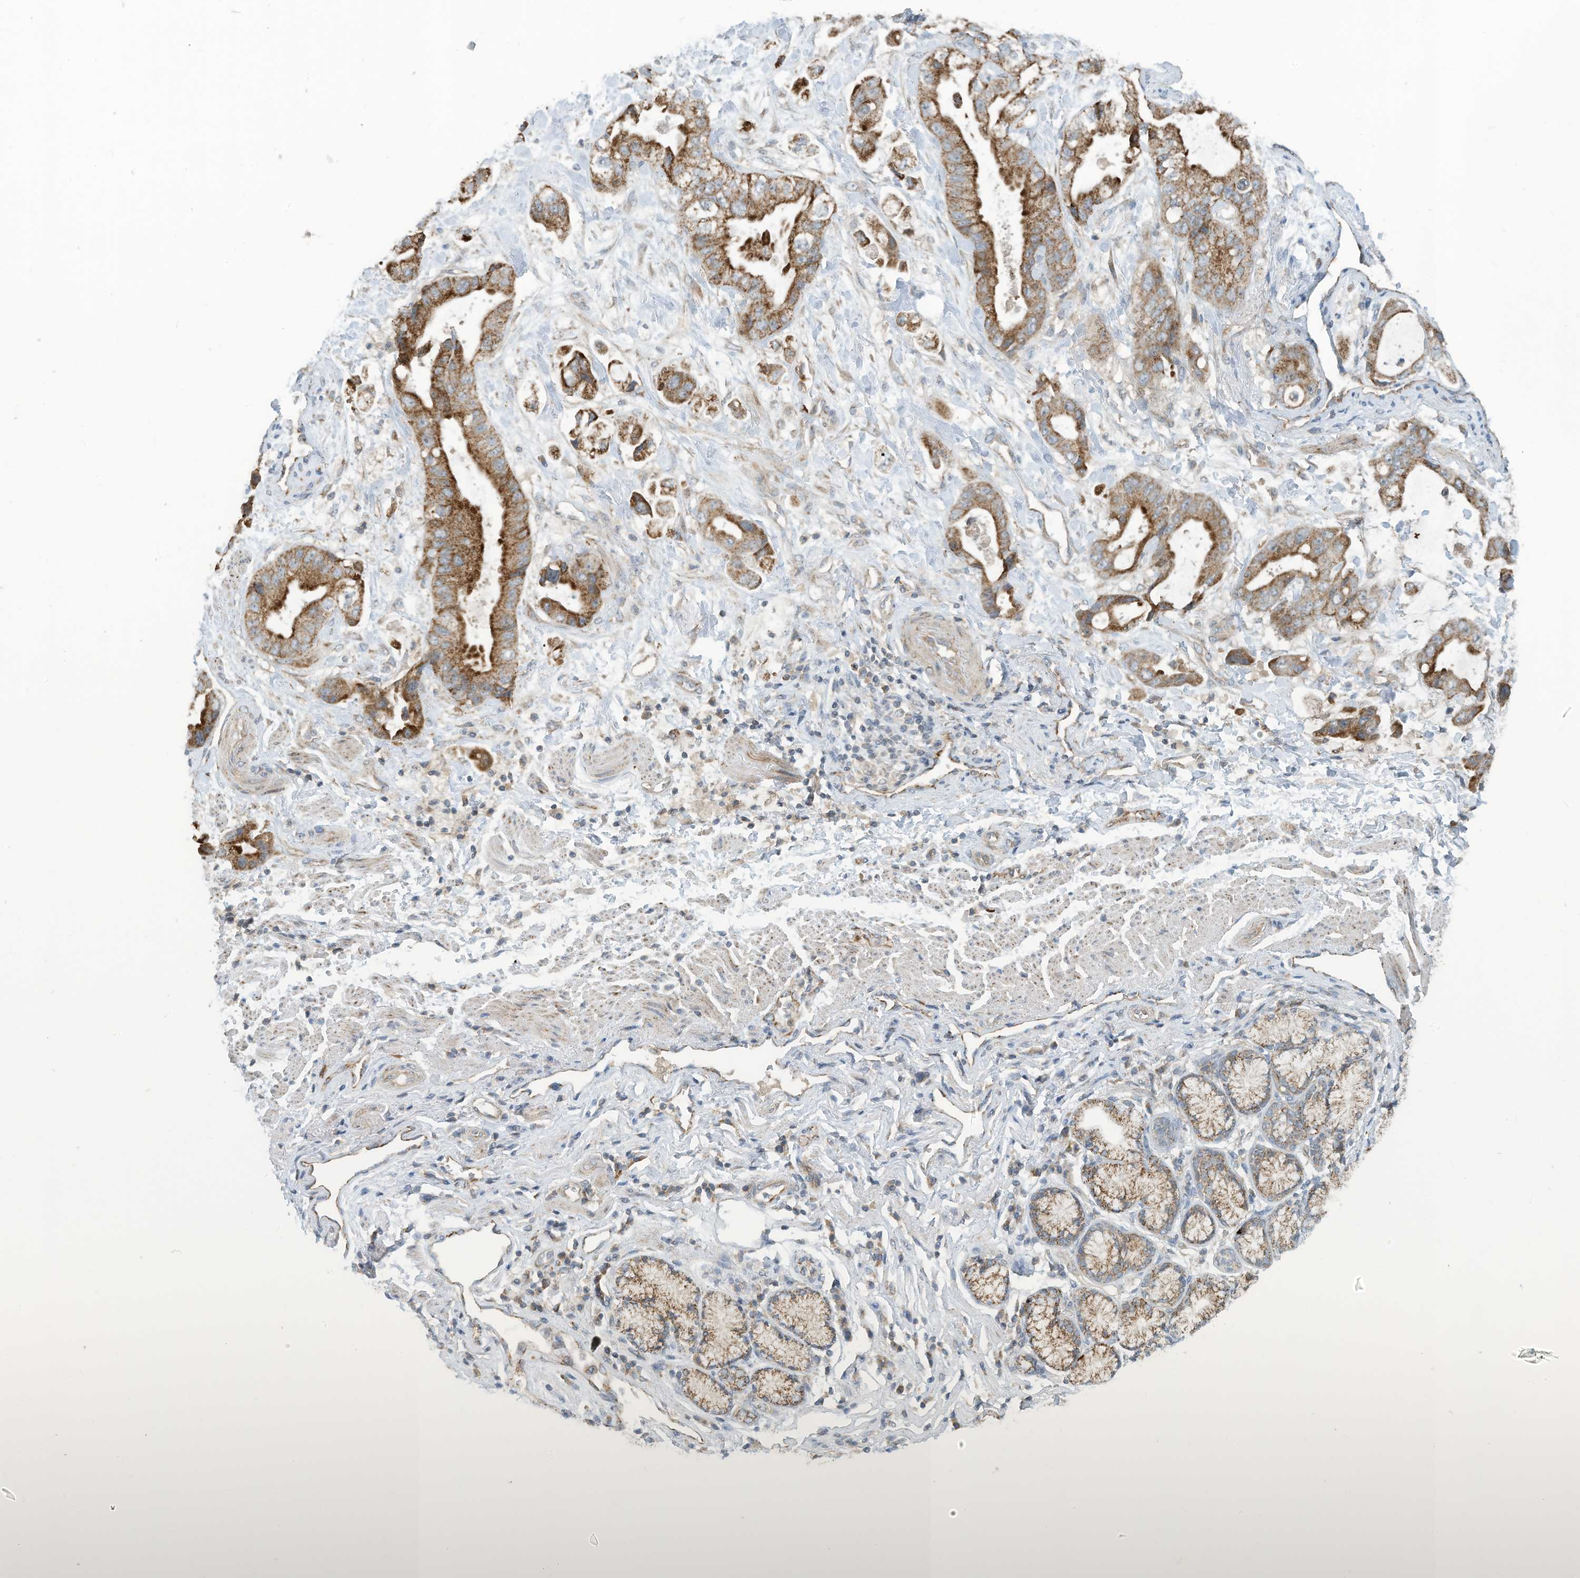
{"staining": {"intensity": "moderate", "quantity": ">75%", "location": "cytoplasmic/membranous"}, "tissue": "stomach cancer", "cell_type": "Tumor cells", "image_type": "cancer", "snomed": [{"axis": "morphology", "description": "Adenocarcinoma, NOS"}, {"axis": "topography", "description": "Stomach"}], "caption": "Brown immunohistochemical staining in stomach cancer displays moderate cytoplasmic/membranous staining in approximately >75% of tumor cells.", "gene": "SCGB1D2", "patient": {"sex": "male", "age": 62}}